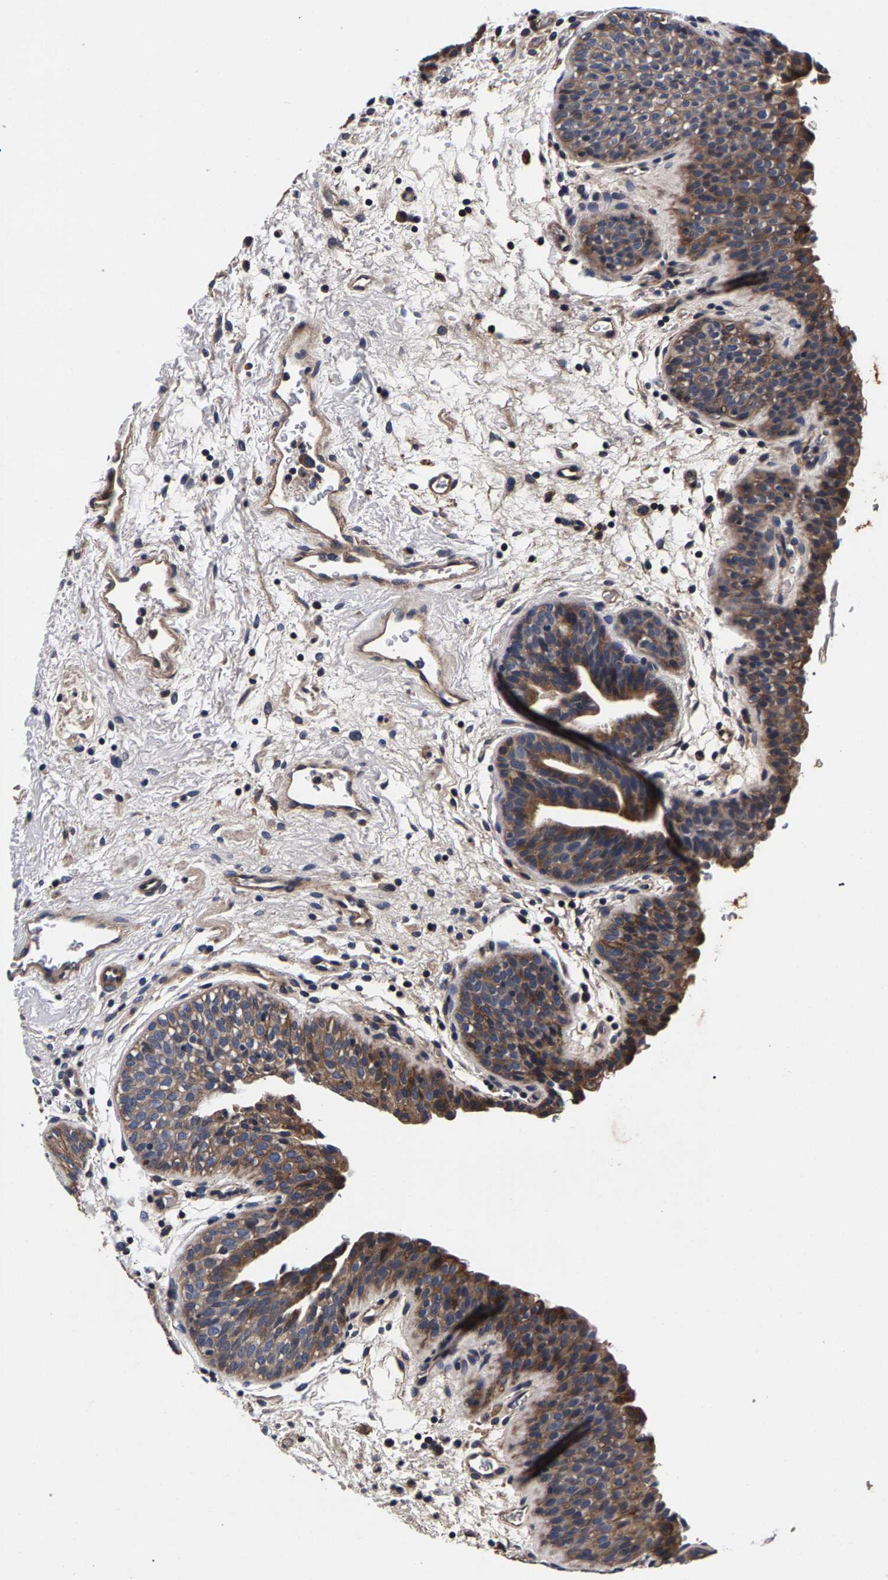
{"staining": {"intensity": "moderate", "quantity": ">75%", "location": "cytoplasmic/membranous"}, "tissue": "urinary bladder", "cell_type": "Urothelial cells", "image_type": "normal", "snomed": [{"axis": "morphology", "description": "Normal tissue, NOS"}, {"axis": "topography", "description": "Urinary bladder"}], "caption": "An IHC photomicrograph of benign tissue is shown. Protein staining in brown labels moderate cytoplasmic/membranous positivity in urinary bladder within urothelial cells. The staining was performed using DAB (3,3'-diaminobenzidine) to visualize the protein expression in brown, while the nuclei were stained in blue with hematoxylin (Magnification: 20x).", "gene": "MARCHF7", "patient": {"sex": "male", "age": 37}}